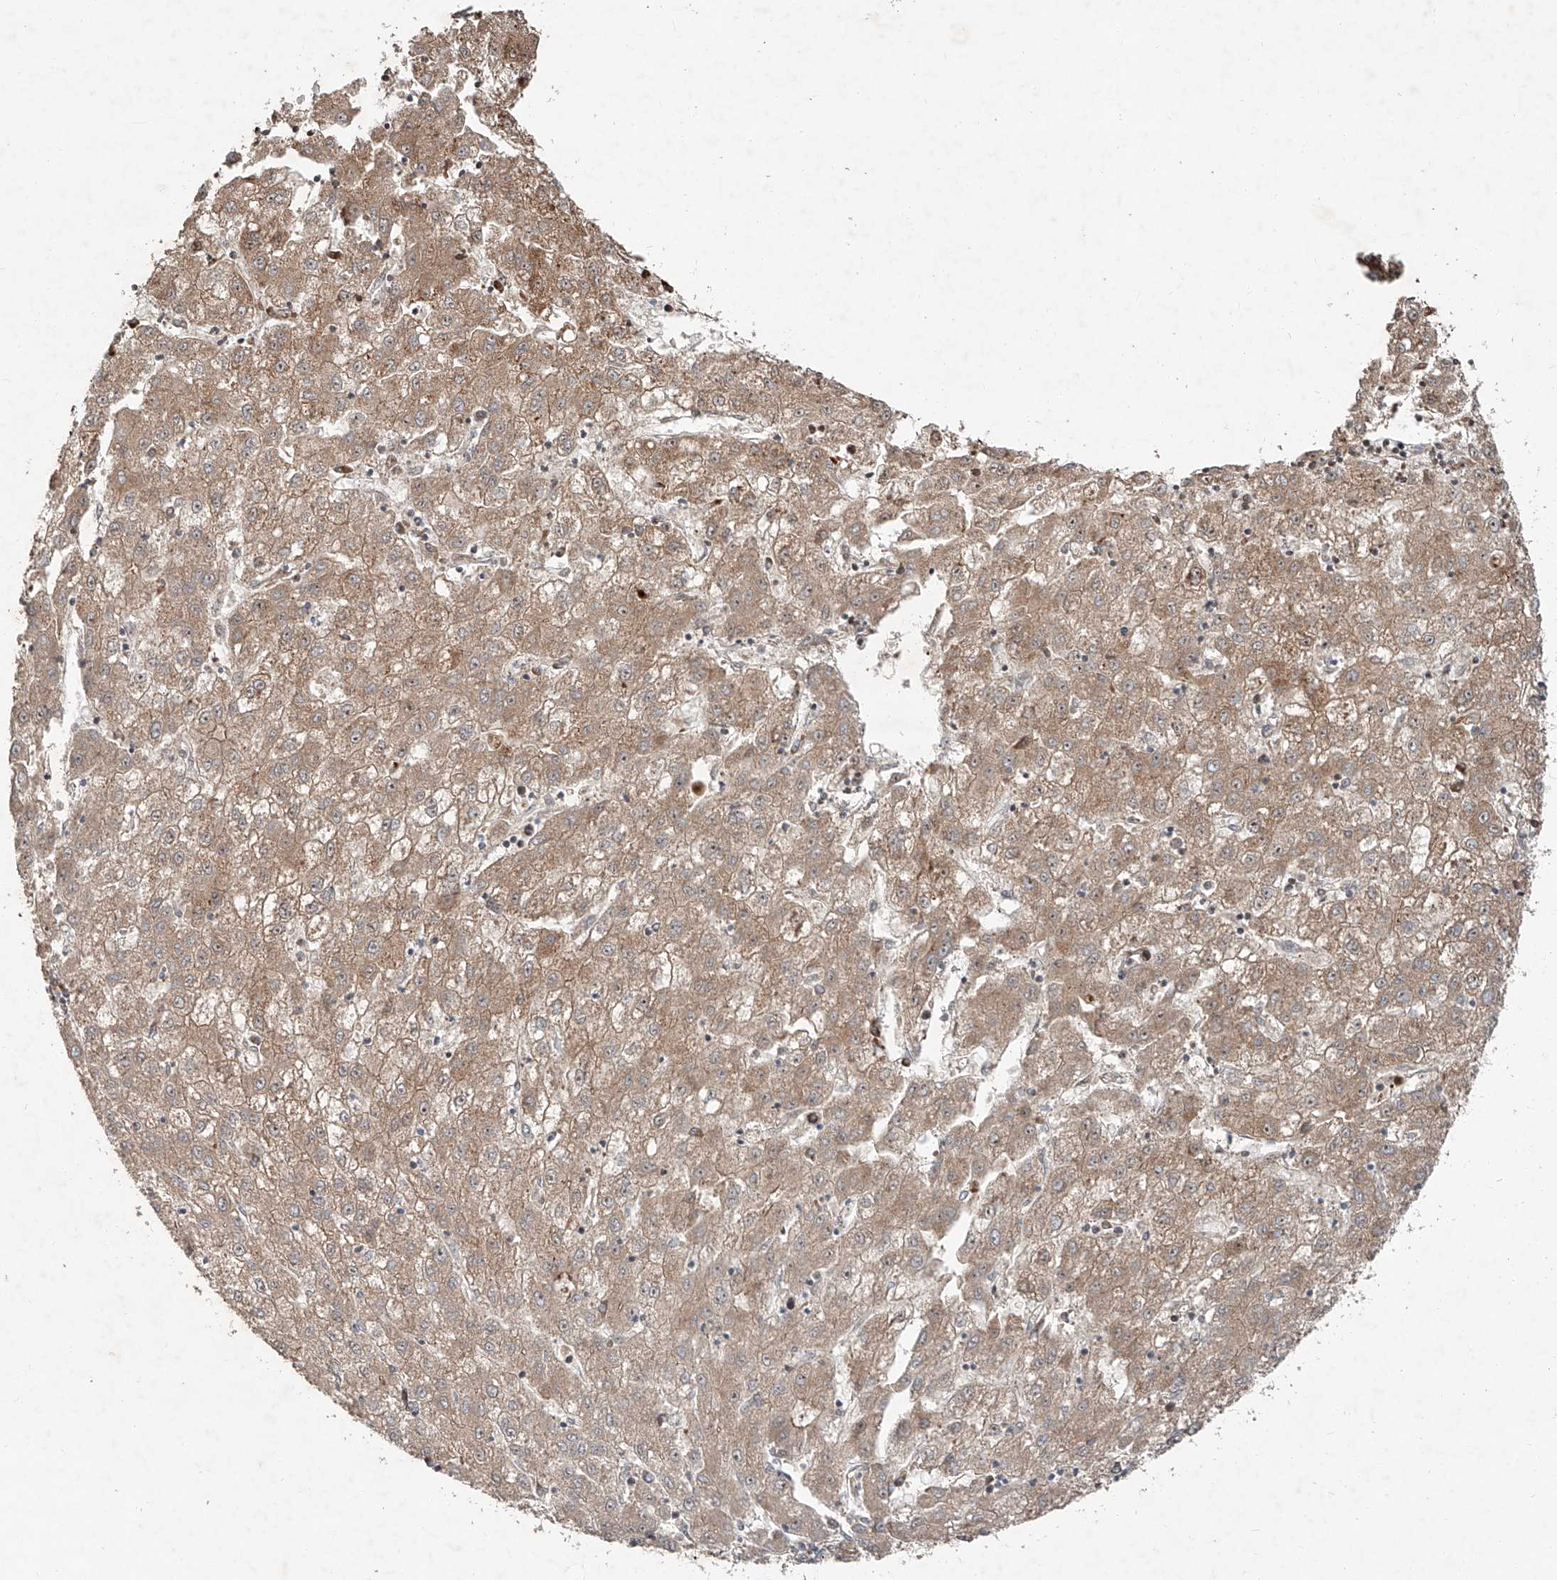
{"staining": {"intensity": "moderate", "quantity": ">75%", "location": "cytoplasmic/membranous"}, "tissue": "liver cancer", "cell_type": "Tumor cells", "image_type": "cancer", "snomed": [{"axis": "morphology", "description": "Carcinoma, Hepatocellular, NOS"}, {"axis": "topography", "description": "Liver"}], "caption": "This photomicrograph displays immunohistochemistry (IHC) staining of liver cancer, with medium moderate cytoplasmic/membranous positivity in about >75% of tumor cells.", "gene": "USF3", "patient": {"sex": "male", "age": 72}}